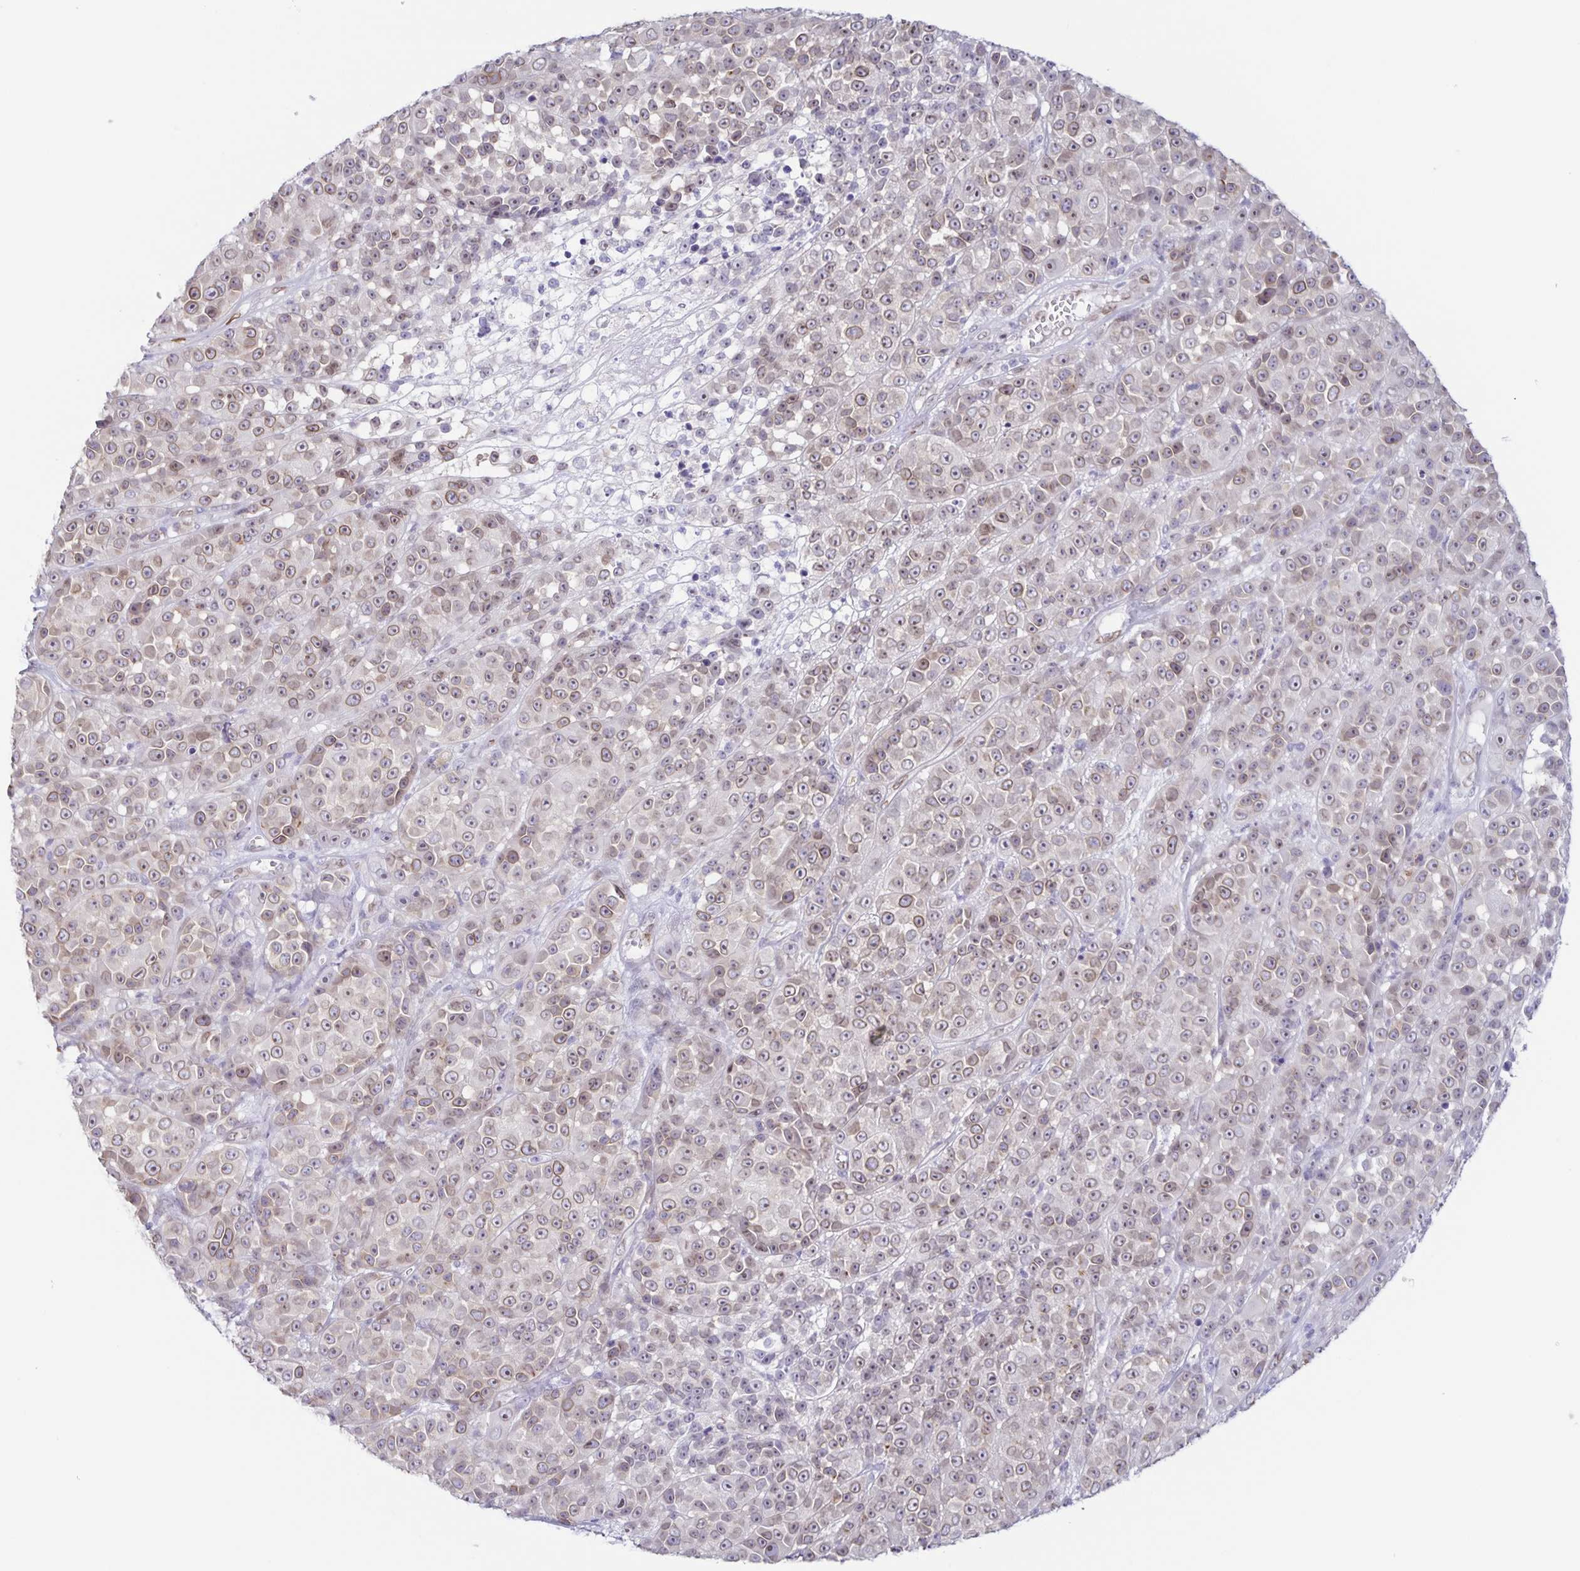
{"staining": {"intensity": "weak", "quantity": "25%-75%", "location": "cytoplasmic/membranous,nuclear"}, "tissue": "melanoma", "cell_type": "Tumor cells", "image_type": "cancer", "snomed": [{"axis": "morphology", "description": "Malignant melanoma, NOS"}, {"axis": "topography", "description": "Skin"}, {"axis": "topography", "description": "Skin of back"}], "caption": "IHC histopathology image of neoplastic tissue: melanoma stained using IHC reveals low levels of weak protein expression localized specifically in the cytoplasmic/membranous and nuclear of tumor cells, appearing as a cytoplasmic/membranous and nuclear brown color.", "gene": "SYNE2", "patient": {"sex": "male", "age": 91}}